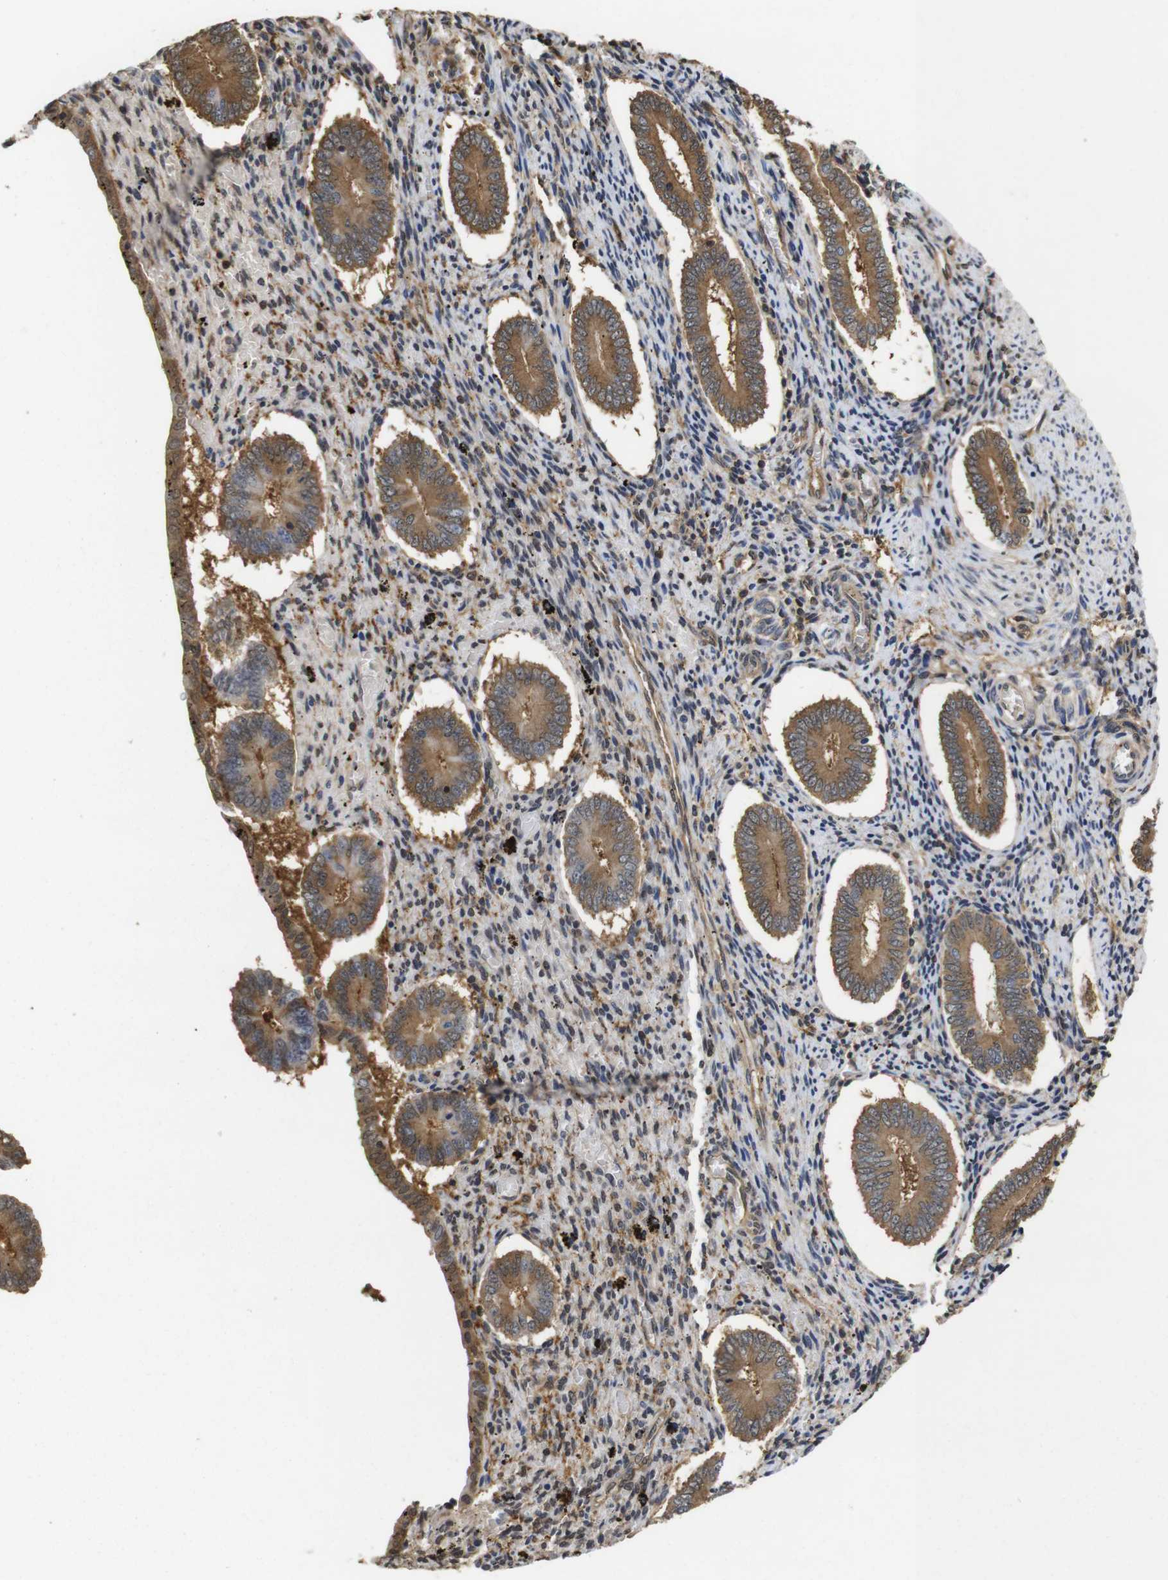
{"staining": {"intensity": "weak", "quantity": "25%-75%", "location": "cytoplasmic/membranous"}, "tissue": "endometrium", "cell_type": "Cells in endometrial stroma", "image_type": "normal", "snomed": [{"axis": "morphology", "description": "Normal tissue, NOS"}, {"axis": "topography", "description": "Endometrium"}], "caption": "Immunohistochemical staining of benign human endometrium exhibits 25%-75% levels of weak cytoplasmic/membranous protein staining in about 25%-75% of cells in endometrial stroma.", "gene": "SUMO3", "patient": {"sex": "female", "age": 42}}